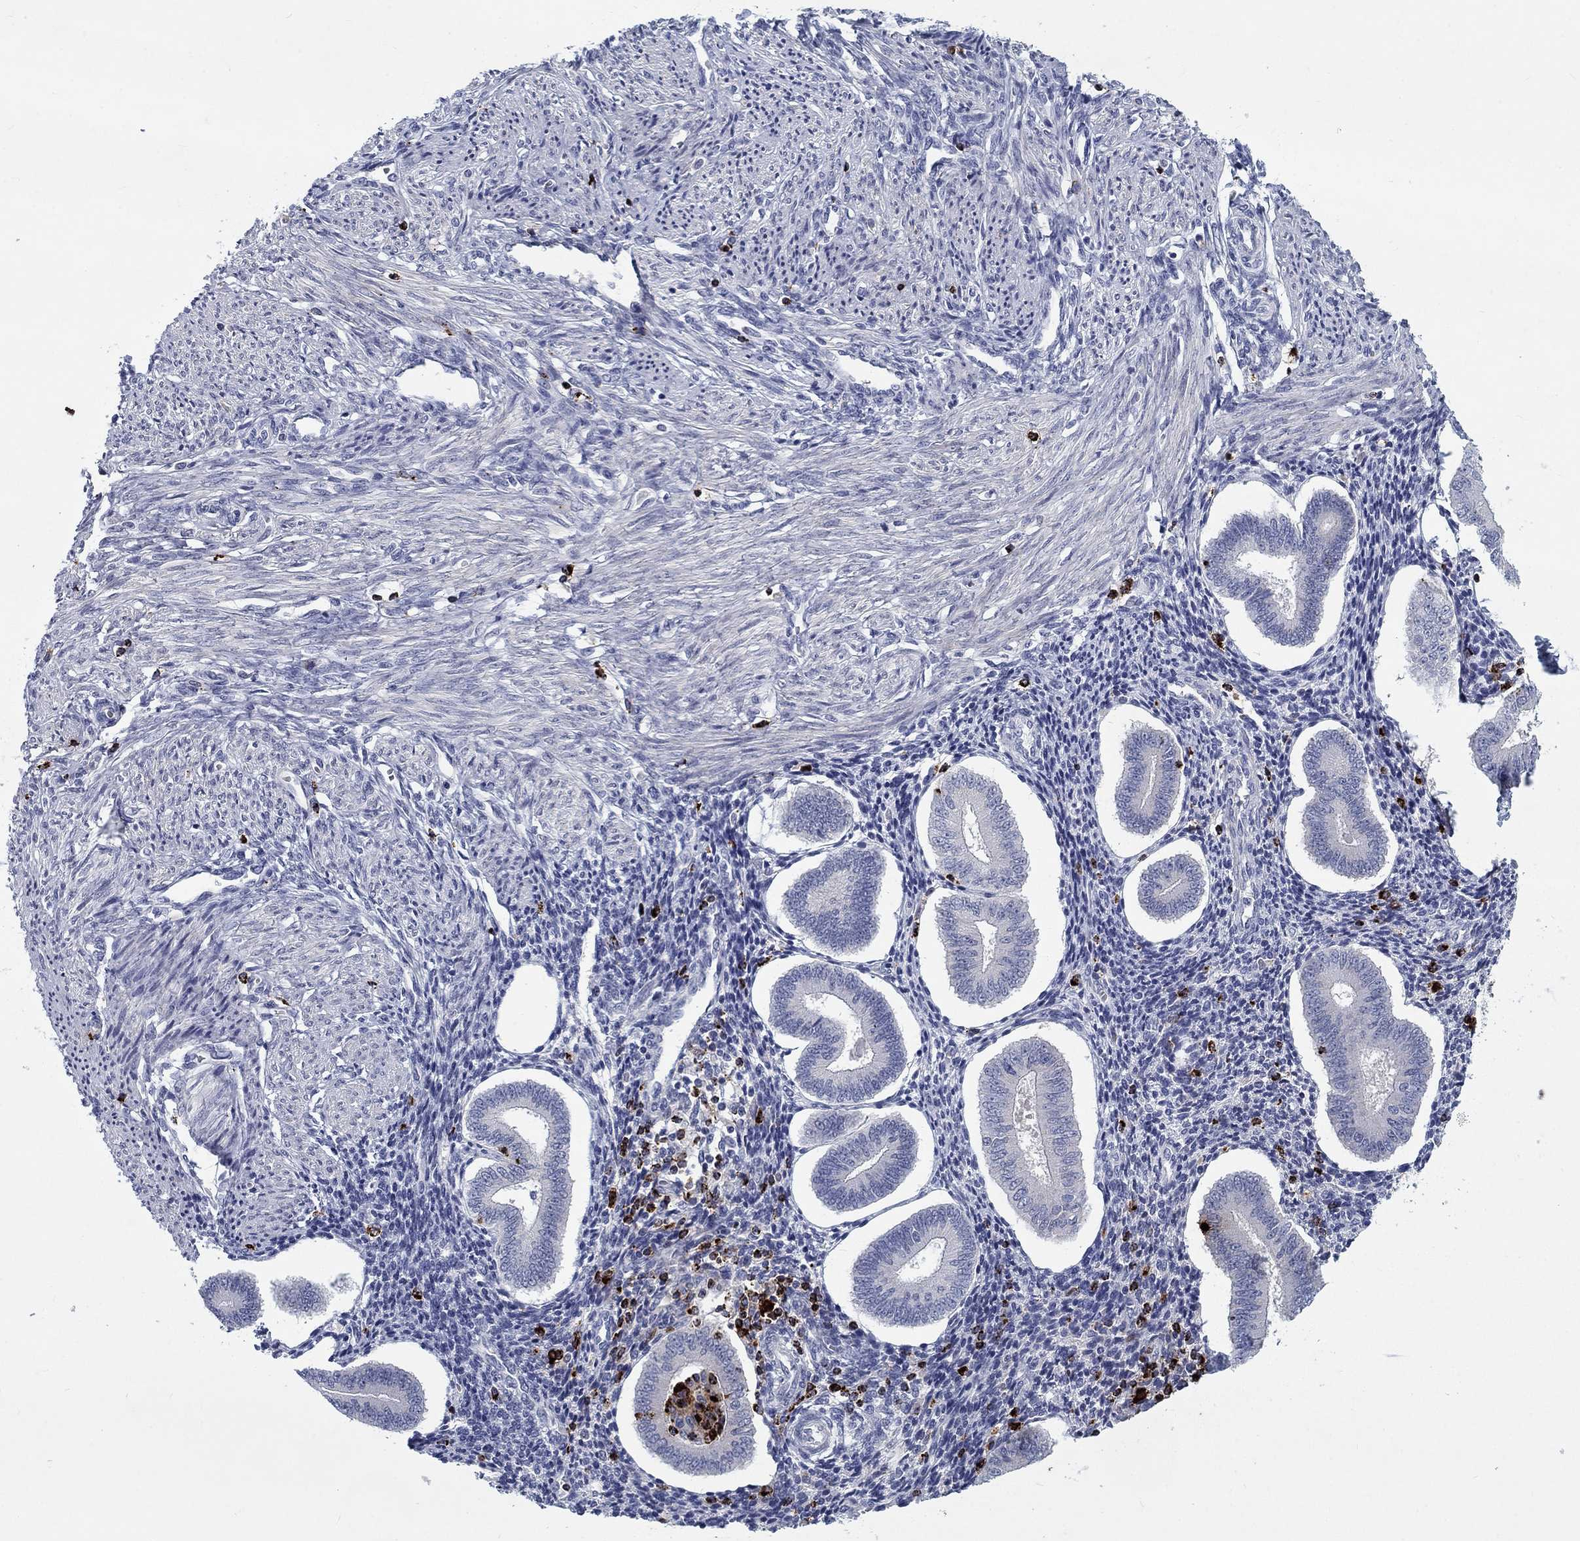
{"staining": {"intensity": "negative", "quantity": "none", "location": "none"}, "tissue": "endometrium", "cell_type": "Cells in endometrial stroma", "image_type": "normal", "snomed": [{"axis": "morphology", "description": "Normal tissue, NOS"}, {"axis": "topography", "description": "Endometrium"}], "caption": "There is no significant staining in cells in endometrial stroma of endometrium. (Stains: DAB (3,3'-diaminobenzidine) immunohistochemistry with hematoxylin counter stain, Microscopy: brightfield microscopy at high magnification).", "gene": "GZMA", "patient": {"sex": "female", "age": 40}}